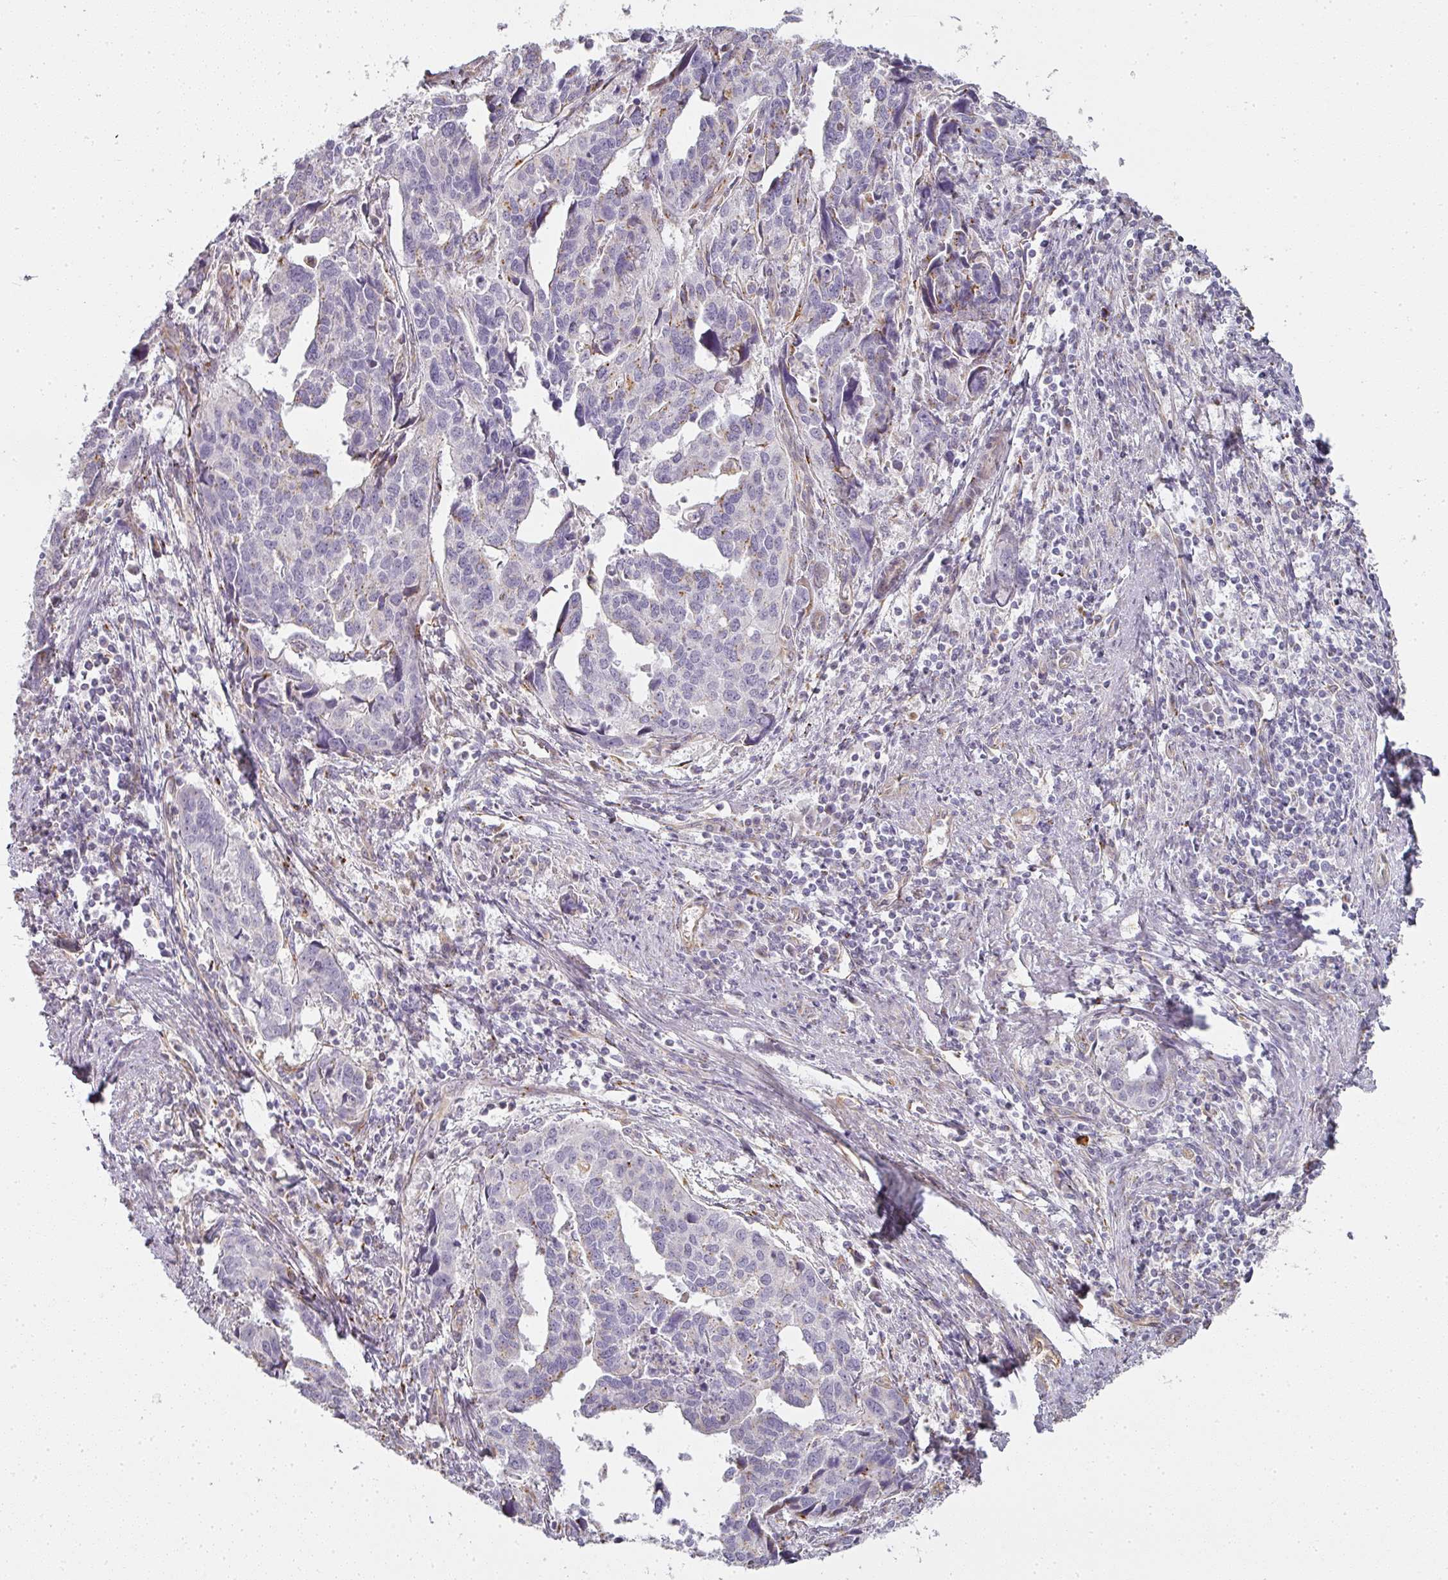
{"staining": {"intensity": "weak", "quantity": "<25%", "location": "cytoplasmic/membranous"}, "tissue": "endometrial cancer", "cell_type": "Tumor cells", "image_type": "cancer", "snomed": [{"axis": "morphology", "description": "Adenocarcinoma, NOS"}, {"axis": "topography", "description": "Endometrium"}], "caption": "IHC of endometrial adenocarcinoma exhibits no positivity in tumor cells.", "gene": "ATP8B2", "patient": {"sex": "female", "age": 73}}